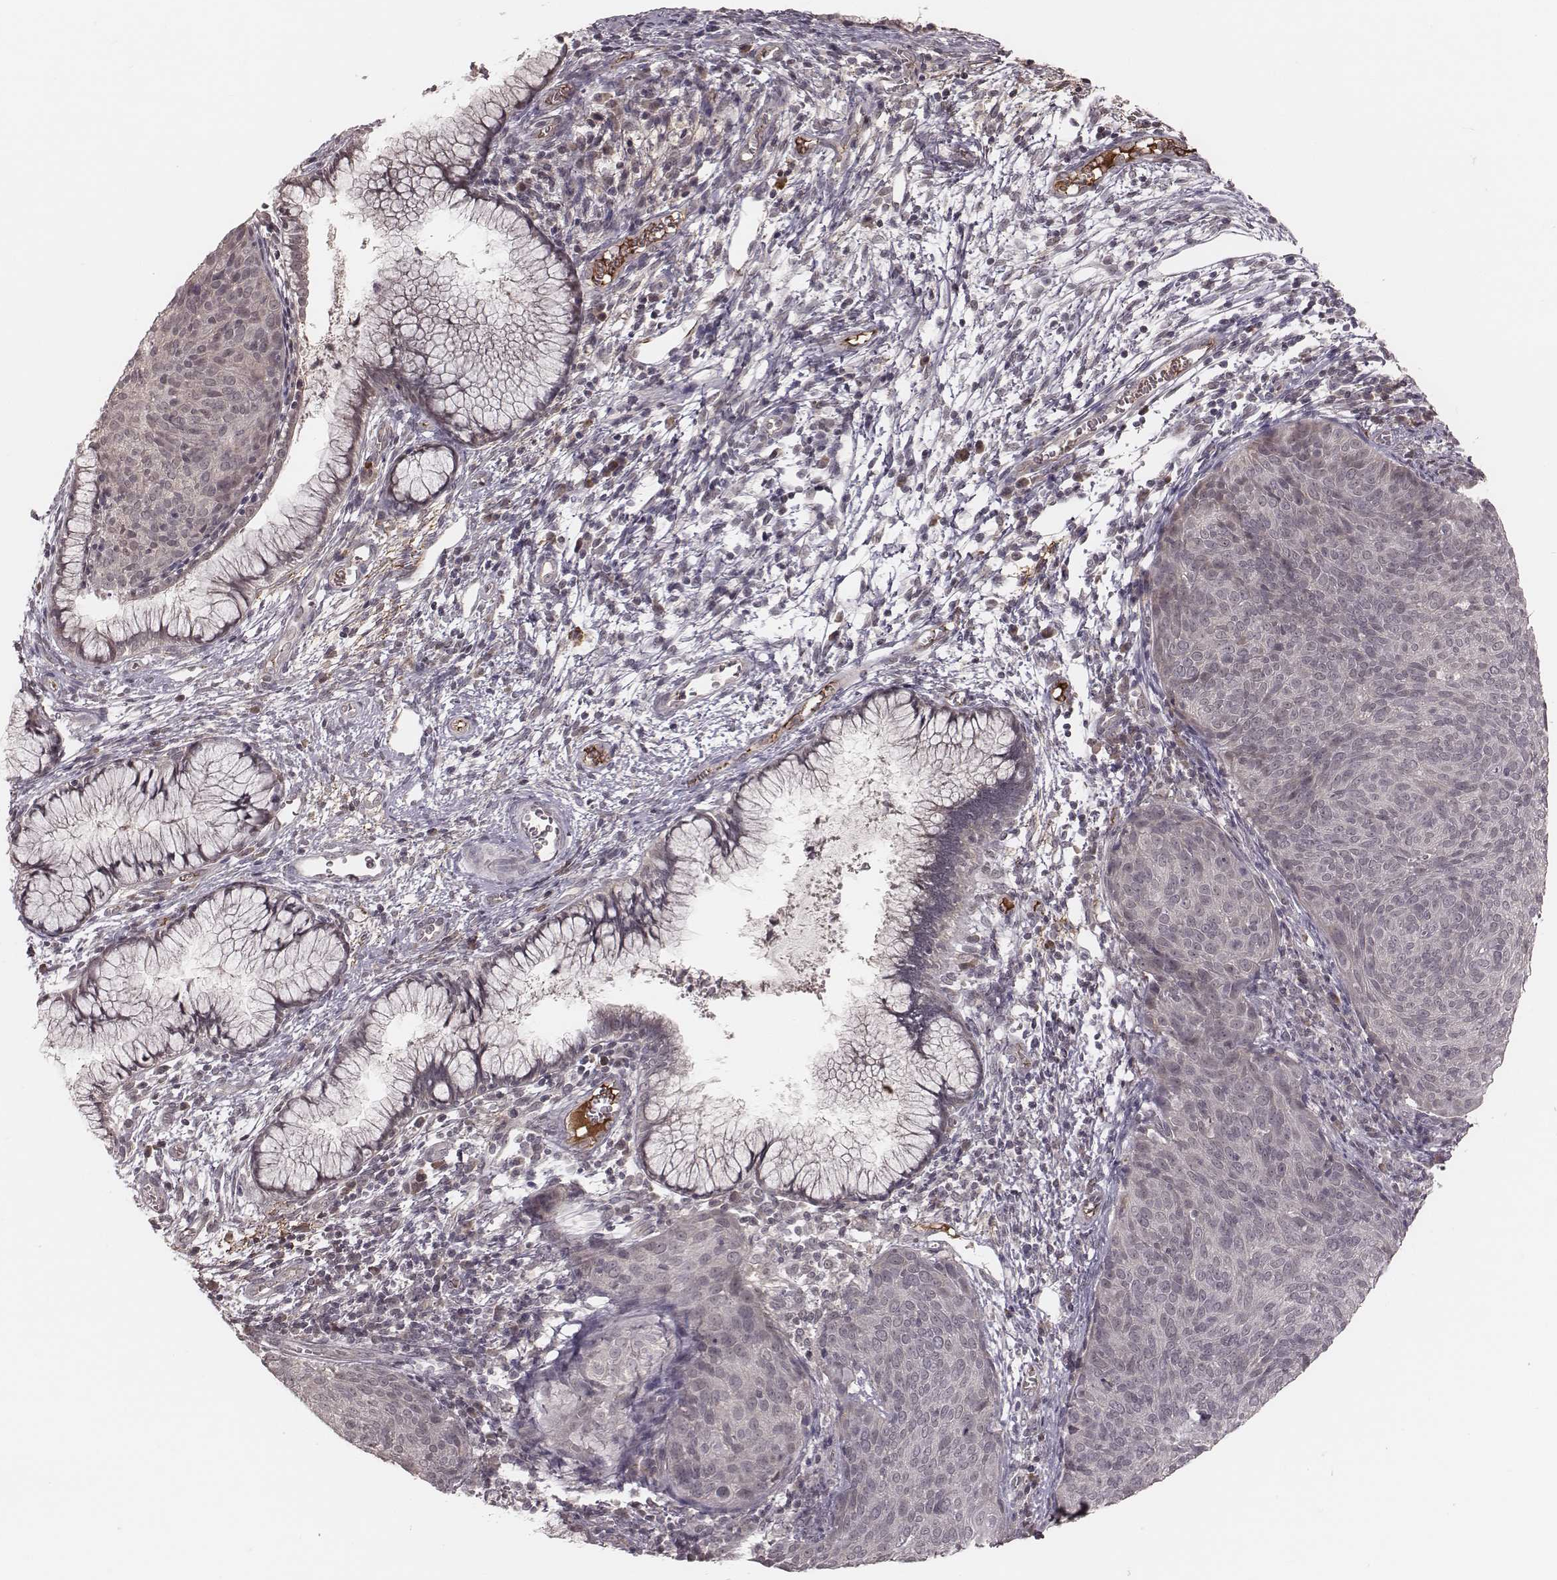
{"staining": {"intensity": "negative", "quantity": "none", "location": "none"}, "tissue": "cervical cancer", "cell_type": "Tumor cells", "image_type": "cancer", "snomed": [{"axis": "morphology", "description": "Squamous cell carcinoma, NOS"}, {"axis": "topography", "description": "Cervix"}], "caption": "Tumor cells show no significant protein staining in cervical cancer.", "gene": "IL5", "patient": {"sex": "female", "age": 39}}